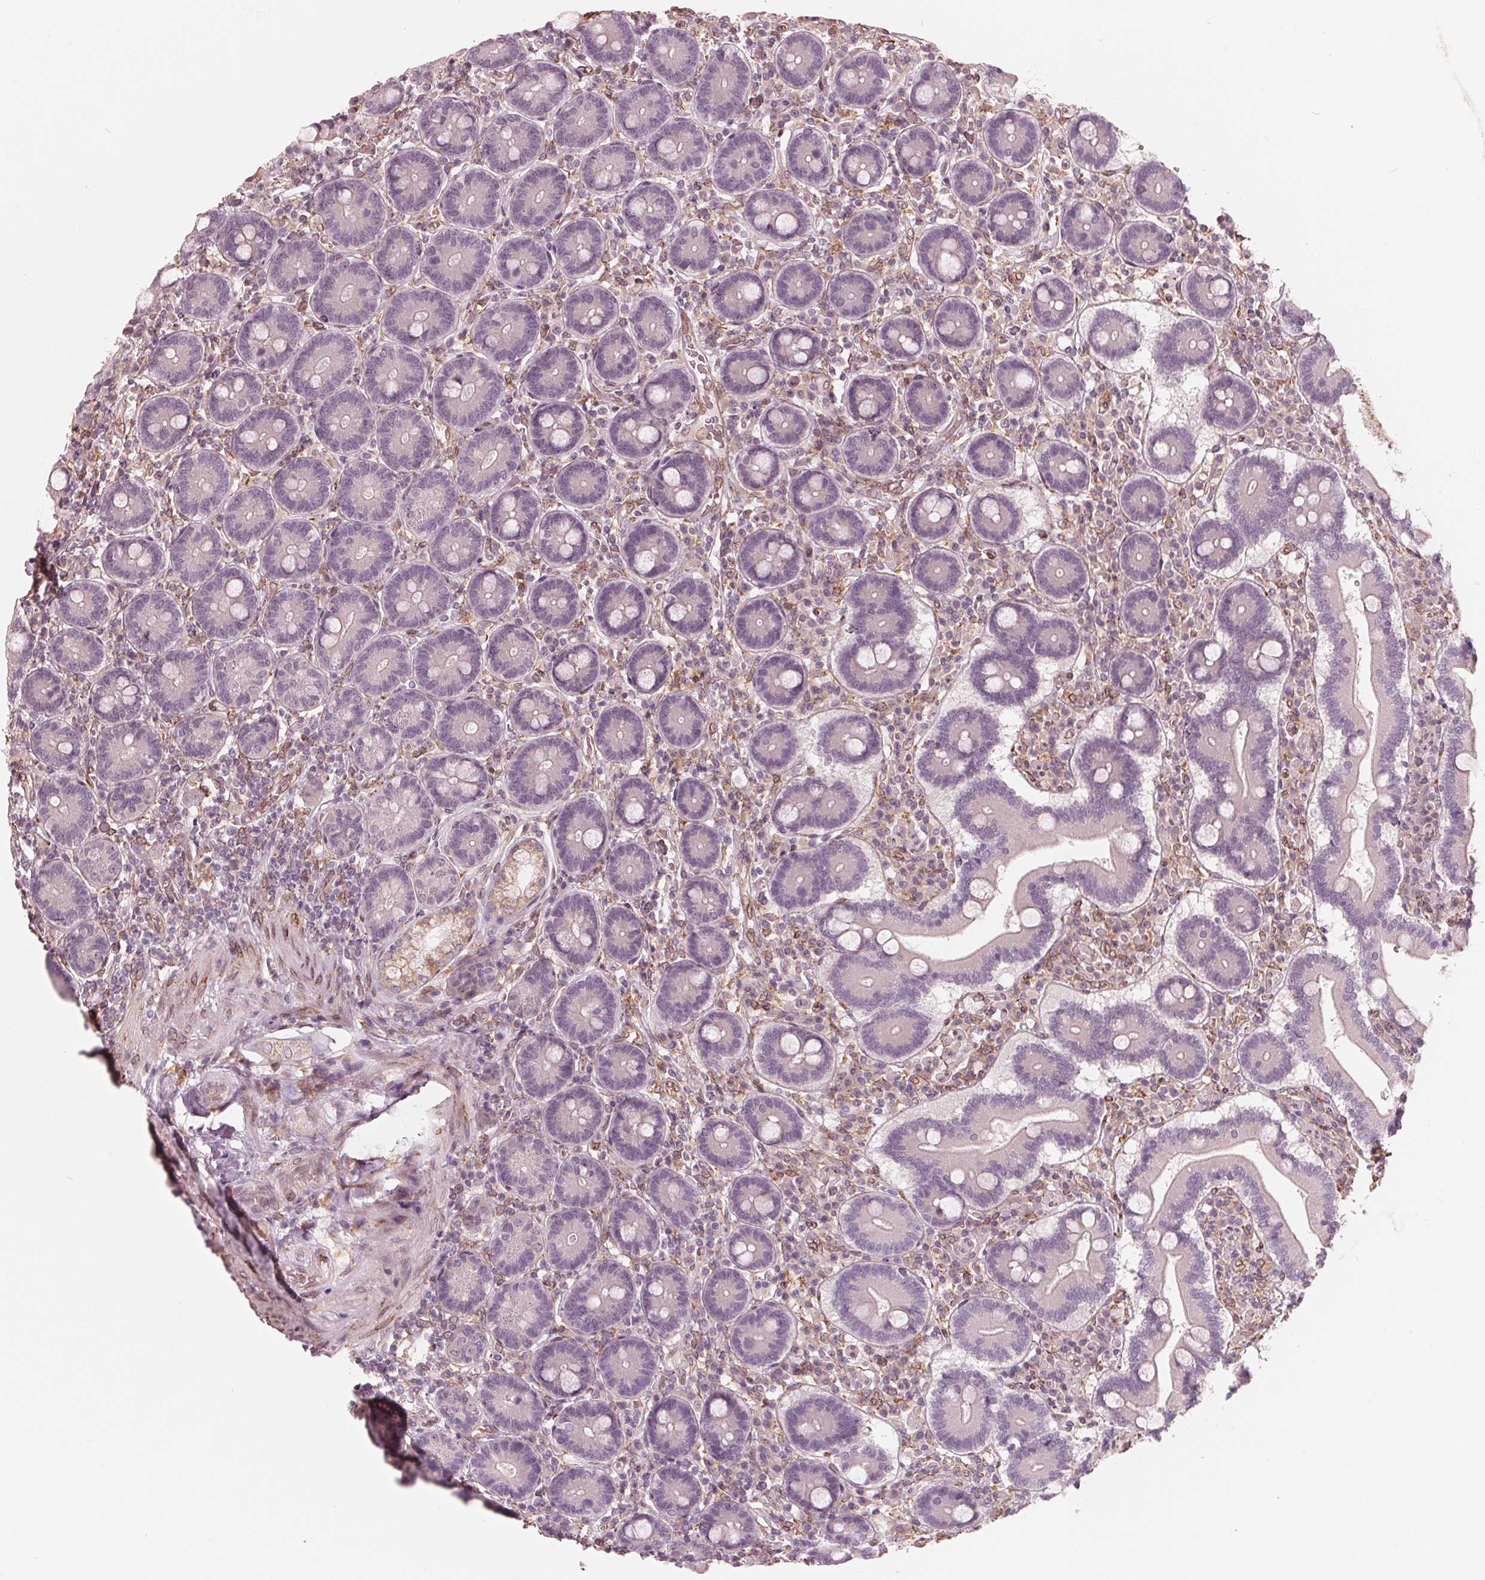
{"staining": {"intensity": "negative", "quantity": "none", "location": "none"}, "tissue": "duodenum", "cell_type": "Glandular cells", "image_type": "normal", "snomed": [{"axis": "morphology", "description": "Normal tissue, NOS"}, {"axis": "topography", "description": "Duodenum"}], "caption": "Photomicrograph shows no protein staining in glandular cells of benign duodenum. Brightfield microscopy of immunohistochemistry (IHC) stained with DAB (3,3'-diaminobenzidine) (brown) and hematoxylin (blue), captured at high magnification.", "gene": "IKBIP", "patient": {"sex": "female", "age": 62}}